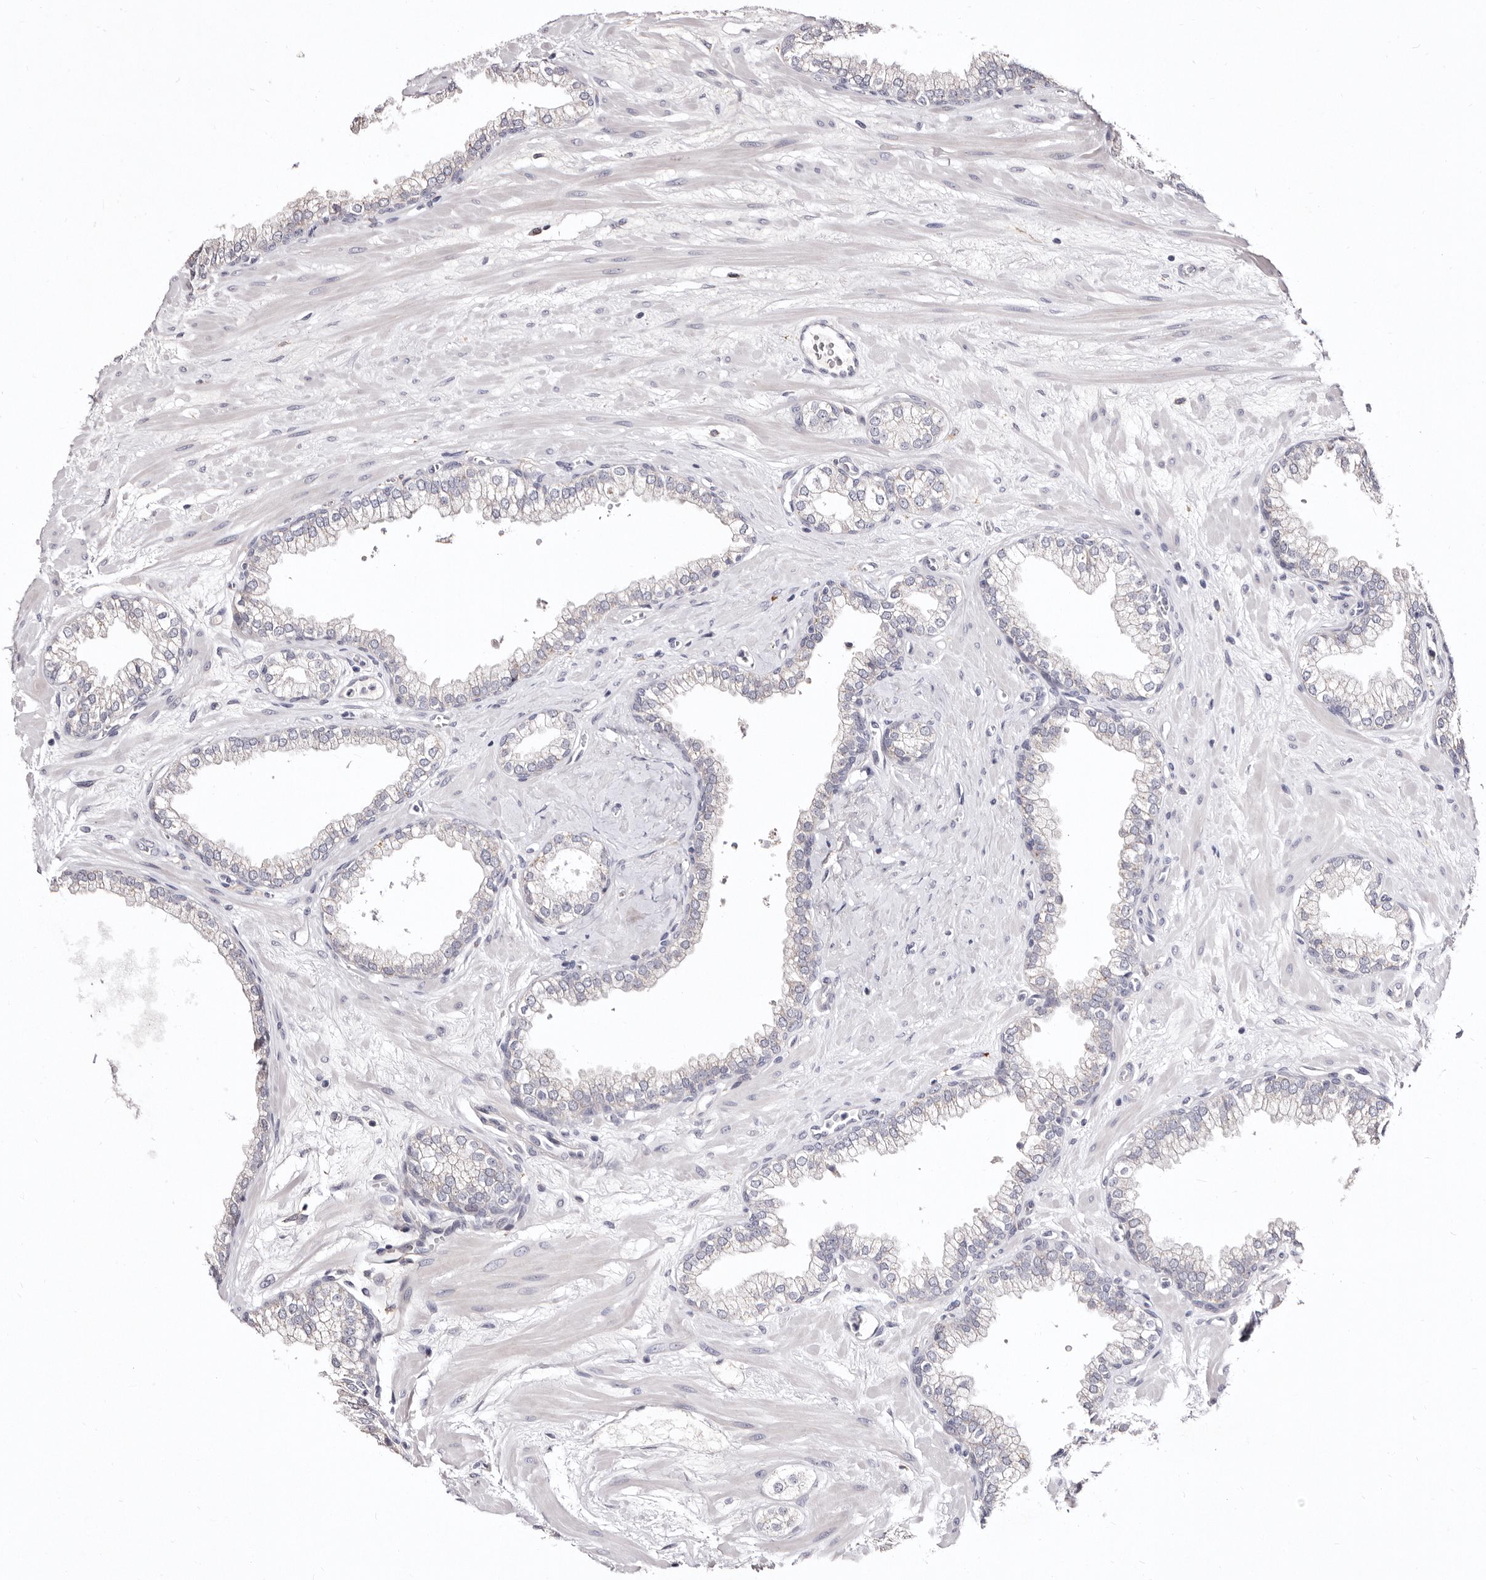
{"staining": {"intensity": "negative", "quantity": "none", "location": "none"}, "tissue": "prostate", "cell_type": "Glandular cells", "image_type": "normal", "snomed": [{"axis": "morphology", "description": "Normal tissue, NOS"}, {"axis": "morphology", "description": "Urothelial carcinoma, Low grade"}, {"axis": "topography", "description": "Urinary bladder"}, {"axis": "topography", "description": "Prostate"}], "caption": "This is an immunohistochemistry image of normal prostate. There is no expression in glandular cells.", "gene": "CDCA8", "patient": {"sex": "male", "age": 60}}